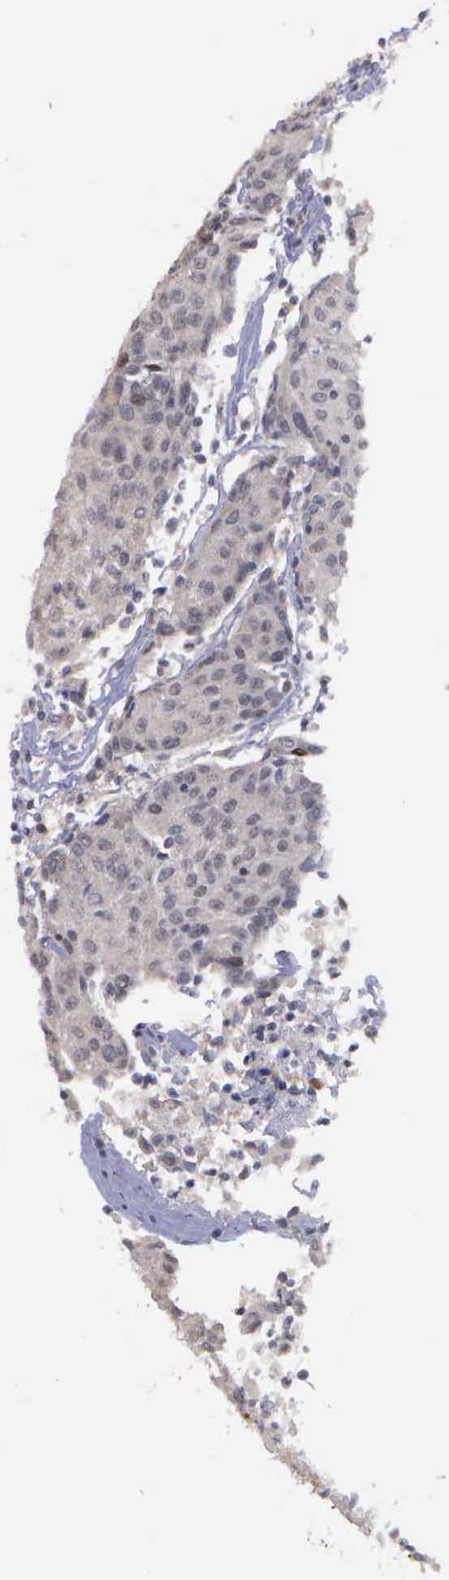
{"staining": {"intensity": "weak", "quantity": ">75%", "location": "cytoplasmic/membranous,nuclear"}, "tissue": "urothelial cancer", "cell_type": "Tumor cells", "image_type": "cancer", "snomed": [{"axis": "morphology", "description": "Urothelial carcinoma, High grade"}, {"axis": "topography", "description": "Urinary bladder"}], "caption": "This photomicrograph exhibits IHC staining of human urothelial cancer, with low weak cytoplasmic/membranous and nuclear positivity in about >75% of tumor cells.", "gene": "MAP3K9", "patient": {"sex": "female", "age": 85}}